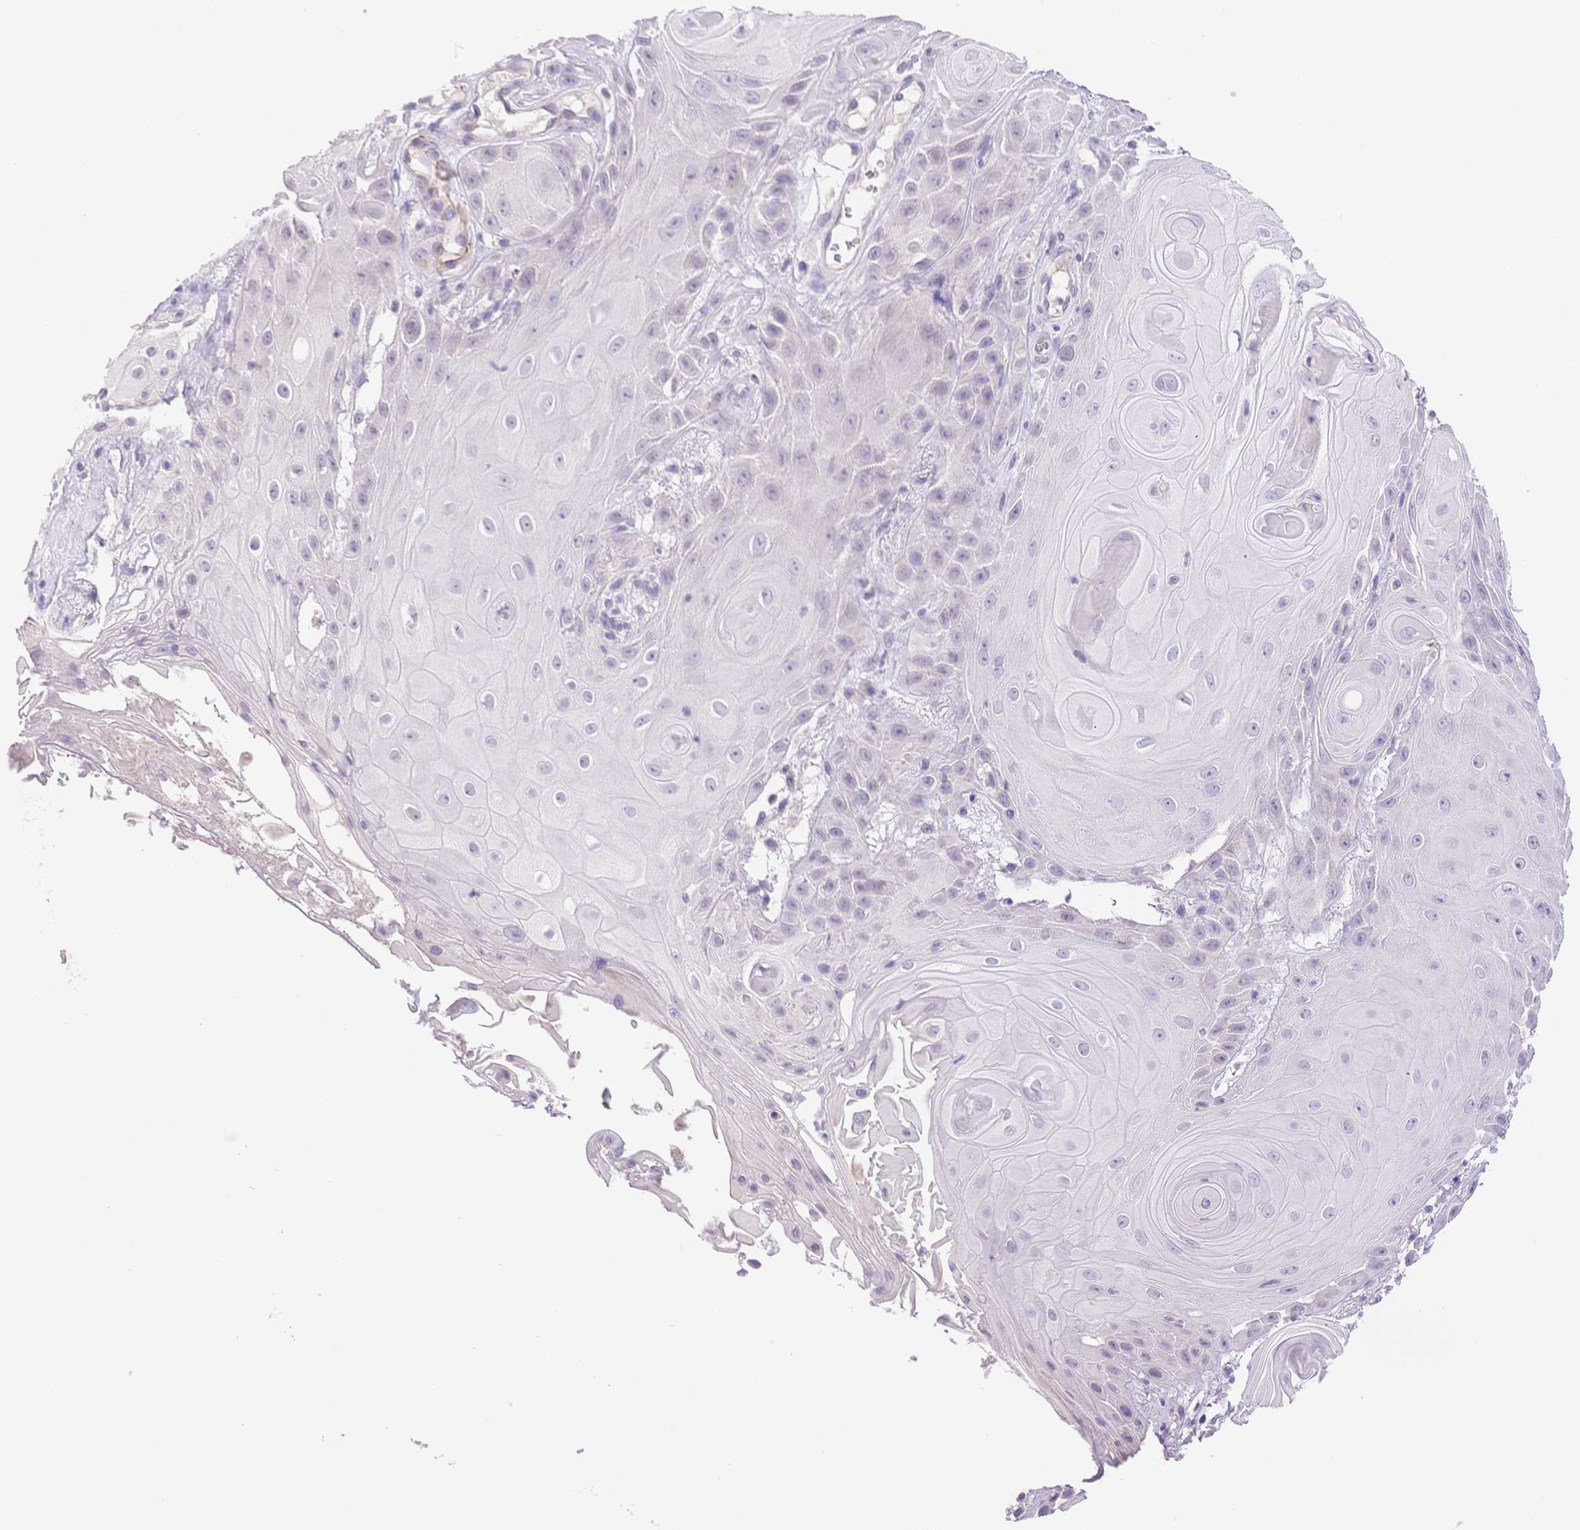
{"staining": {"intensity": "negative", "quantity": "none", "location": "none"}, "tissue": "skin cancer", "cell_type": "Tumor cells", "image_type": "cancer", "snomed": [{"axis": "morphology", "description": "Squamous cell carcinoma, NOS"}, {"axis": "topography", "description": "Skin"}], "caption": "An immunohistochemistry (IHC) histopathology image of skin cancer is shown. There is no staining in tumor cells of skin cancer.", "gene": "MYOM1", "patient": {"sex": "male", "age": 62}}